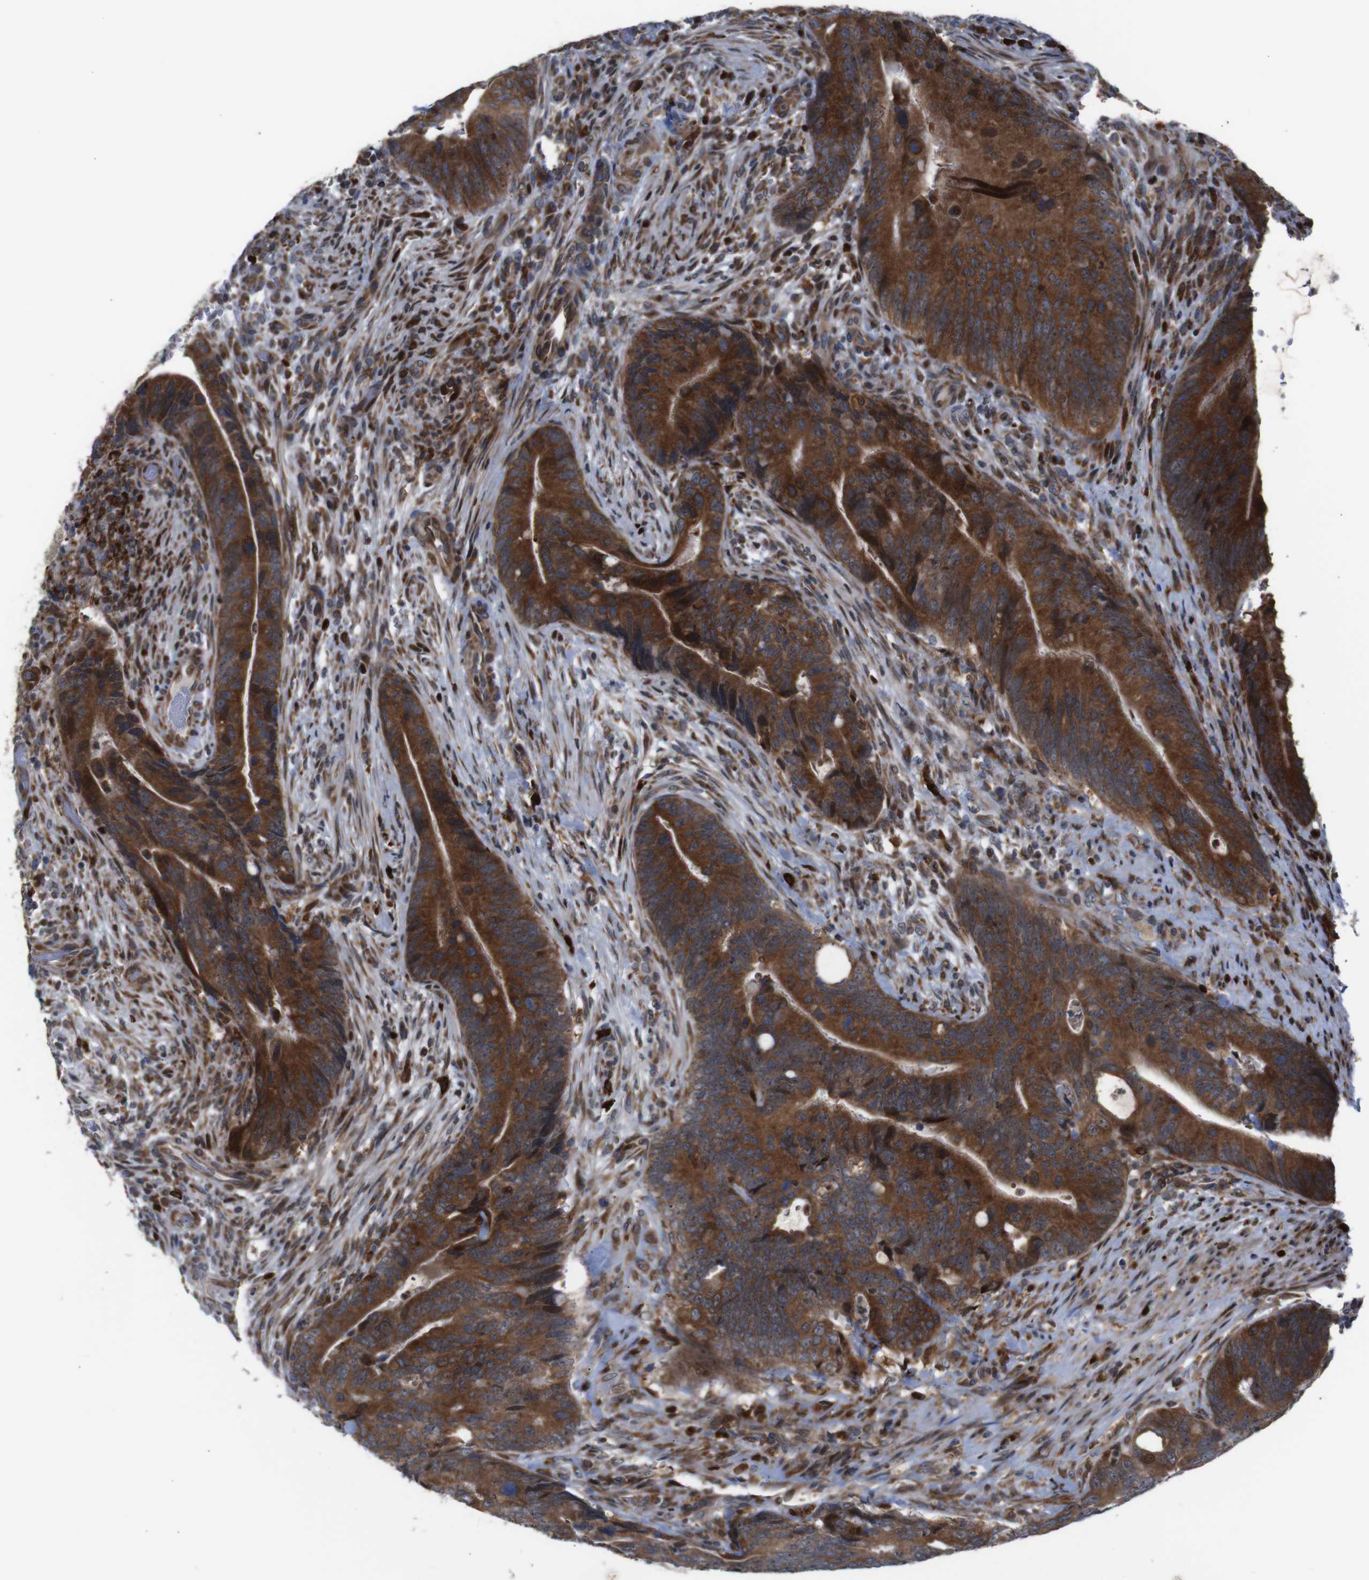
{"staining": {"intensity": "strong", "quantity": ">75%", "location": "cytoplasmic/membranous"}, "tissue": "colorectal cancer", "cell_type": "Tumor cells", "image_type": "cancer", "snomed": [{"axis": "morphology", "description": "Normal tissue, NOS"}, {"axis": "morphology", "description": "Adenocarcinoma, NOS"}, {"axis": "topography", "description": "Colon"}], "caption": "Approximately >75% of tumor cells in adenocarcinoma (colorectal) reveal strong cytoplasmic/membranous protein expression as visualized by brown immunohistochemical staining.", "gene": "PTPN1", "patient": {"sex": "male", "age": 56}}